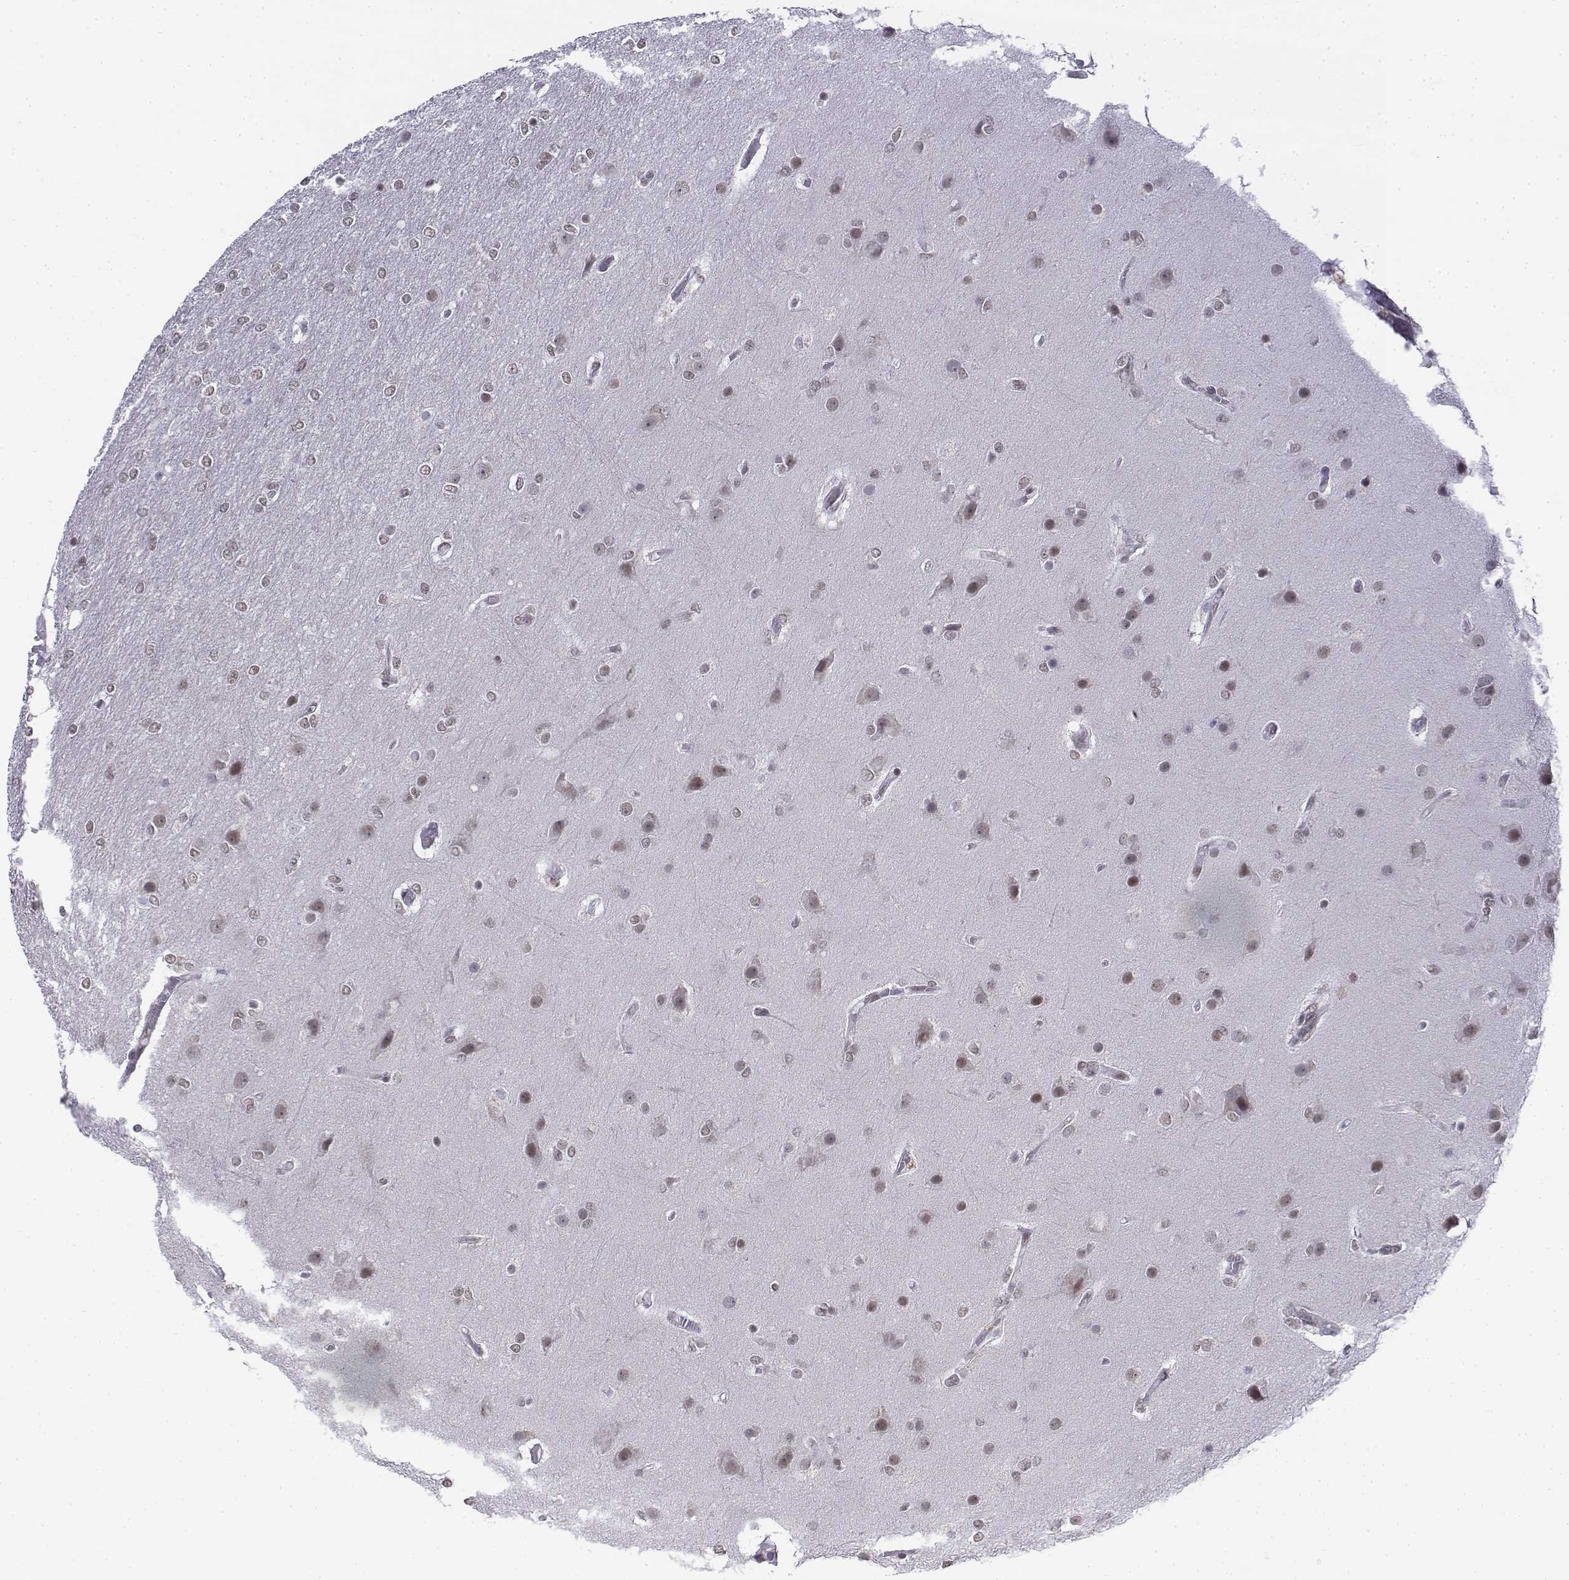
{"staining": {"intensity": "weak", "quantity": ">75%", "location": "nuclear"}, "tissue": "glioma", "cell_type": "Tumor cells", "image_type": "cancer", "snomed": [{"axis": "morphology", "description": "Glioma, malignant, High grade"}, {"axis": "topography", "description": "Brain"}], "caption": "About >75% of tumor cells in glioma reveal weak nuclear protein staining as visualized by brown immunohistochemical staining.", "gene": "SETD1A", "patient": {"sex": "female", "age": 61}}